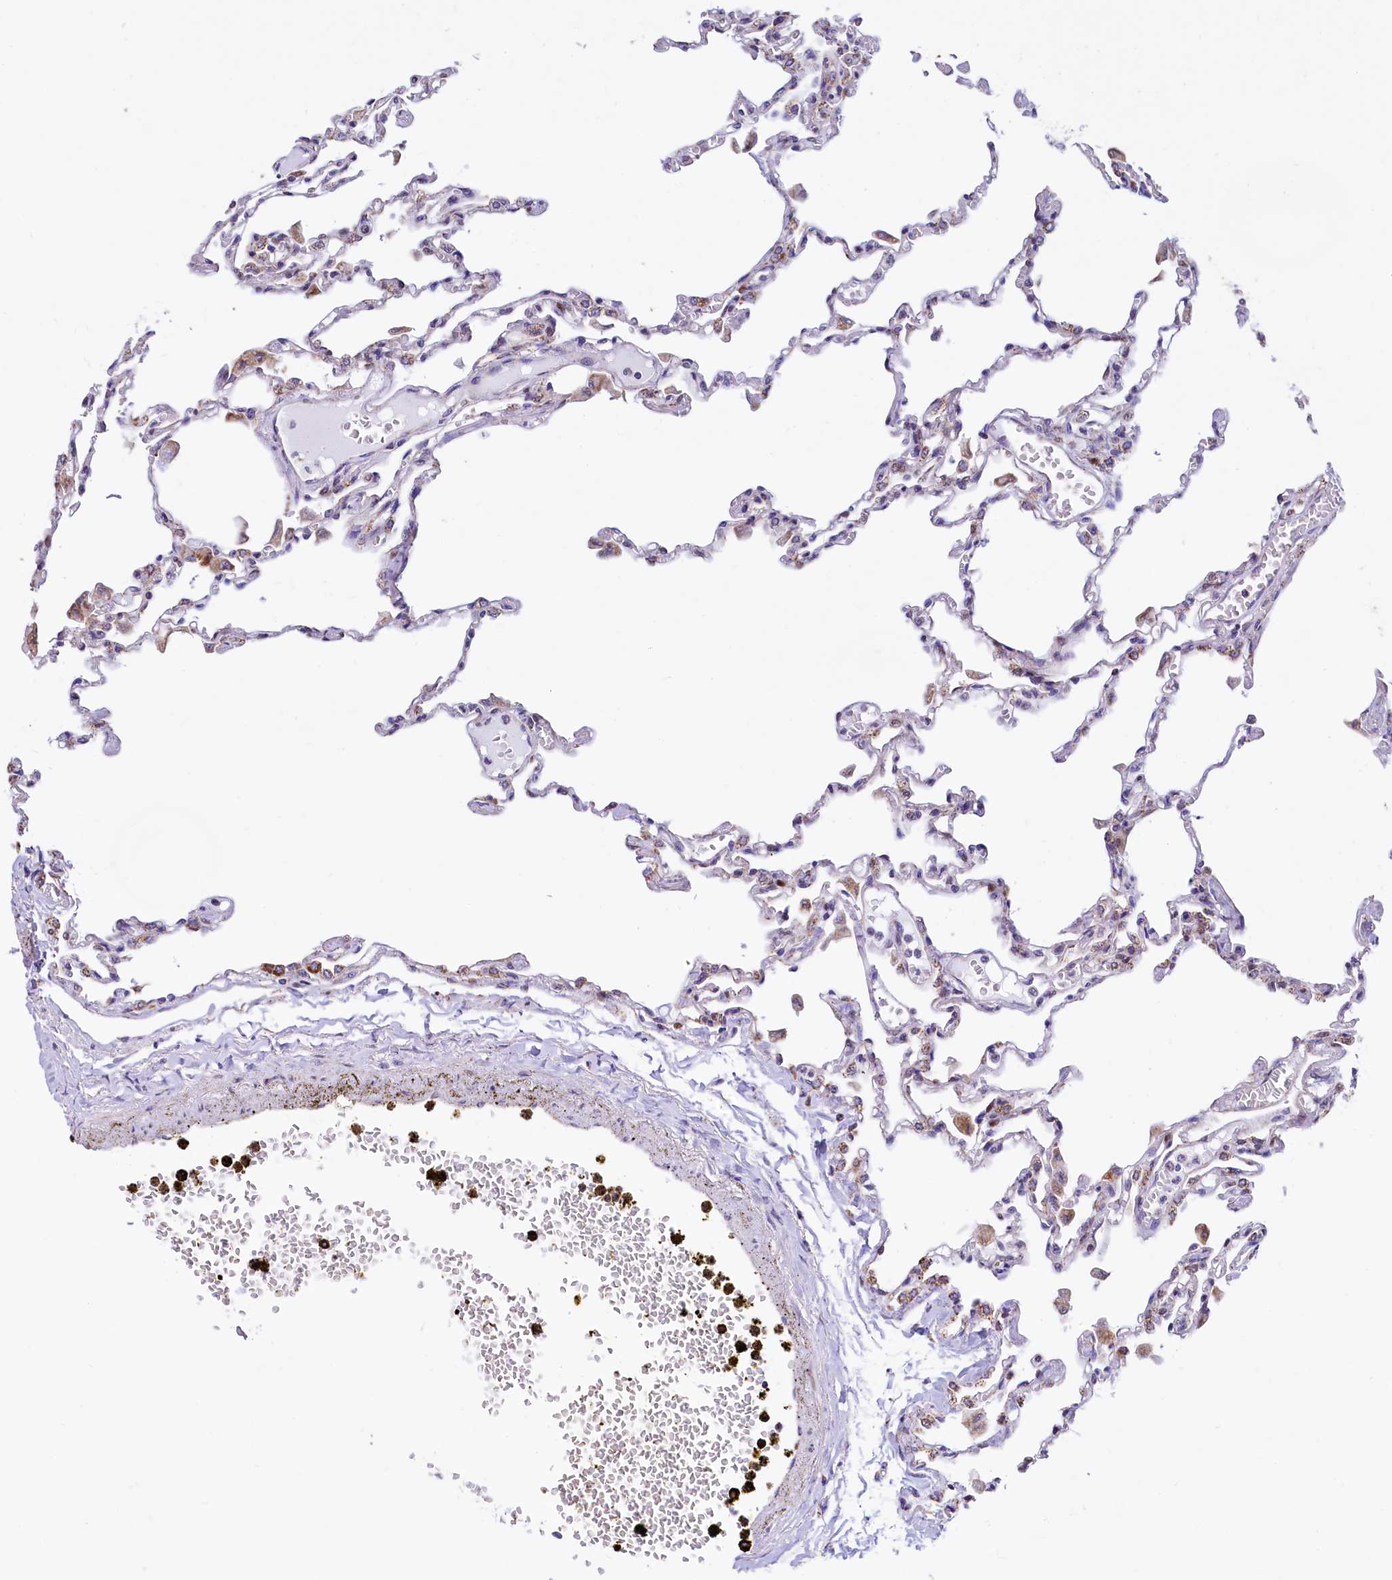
{"staining": {"intensity": "moderate", "quantity": "<25%", "location": "cytoplasmic/membranous"}, "tissue": "lung", "cell_type": "Alveolar cells", "image_type": "normal", "snomed": [{"axis": "morphology", "description": "Normal tissue, NOS"}, {"axis": "topography", "description": "Bronchus"}, {"axis": "topography", "description": "Lung"}], "caption": "Protein analysis of normal lung demonstrates moderate cytoplasmic/membranous expression in about <25% of alveolar cells.", "gene": "VWCE", "patient": {"sex": "female", "age": 49}}